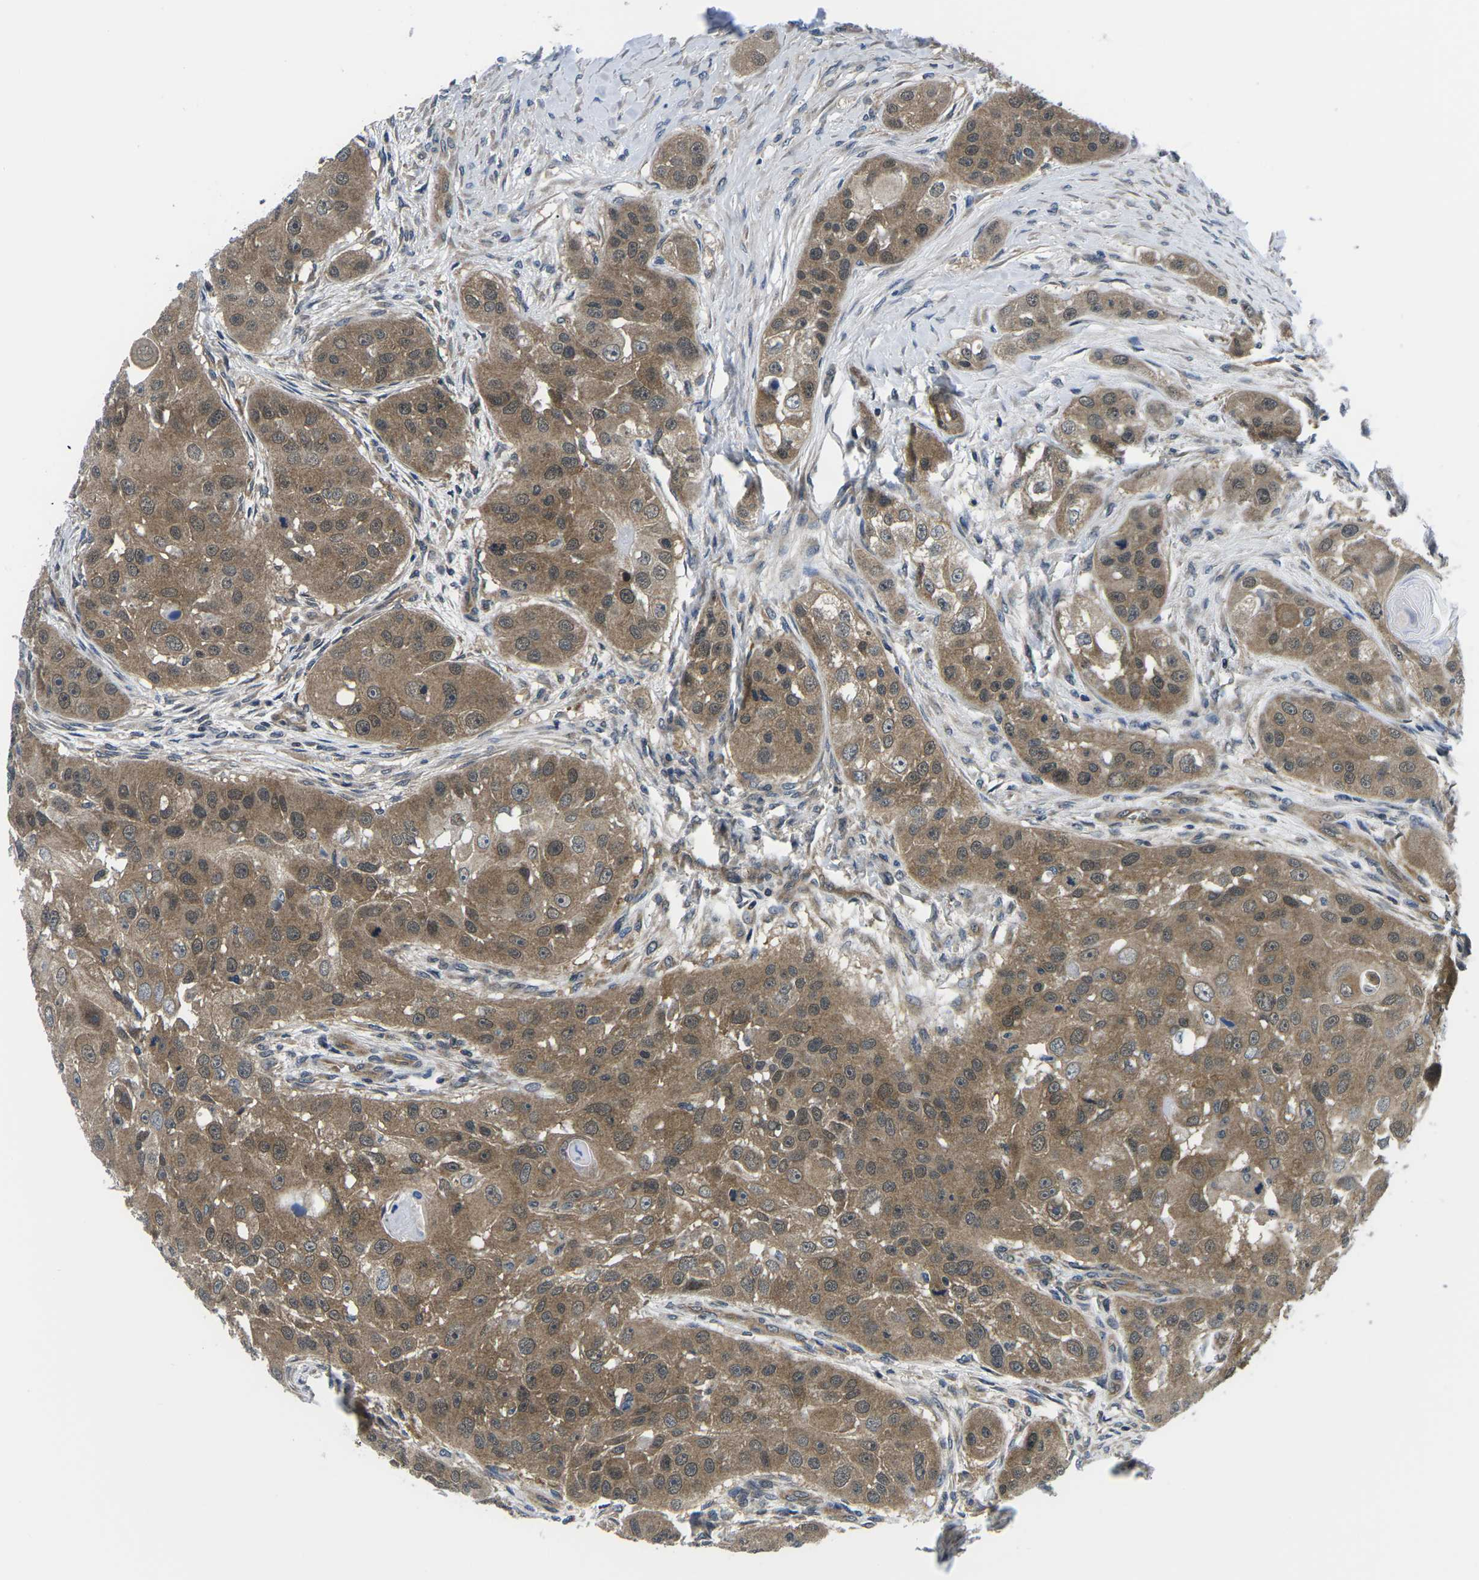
{"staining": {"intensity": "moderate", "quantity": ">75%", "location": "cytoplasmic/membranous"}, "tissue": "head and neck cancer", "cell_type": "Tumor cells", "image_type": "cancer", "snomed": [{"axis": "morphology", "description": "Normal tissue, NOS"}, {"axis": "morphology", "description": "Squamous cell carcinoma, NOS"}, {"axis": "topography", "description": "Skeletal muscle"}, {"axis": "topography", "description": "Head-Neck"}], "caption": "Protein expression analysis of human head and neck cancer reveals moderate cytoplasmic/membranous expression in about >75% of tumor cells.", "gene": "GSK3B", "patient": {"sex": "male", "age": 51}}